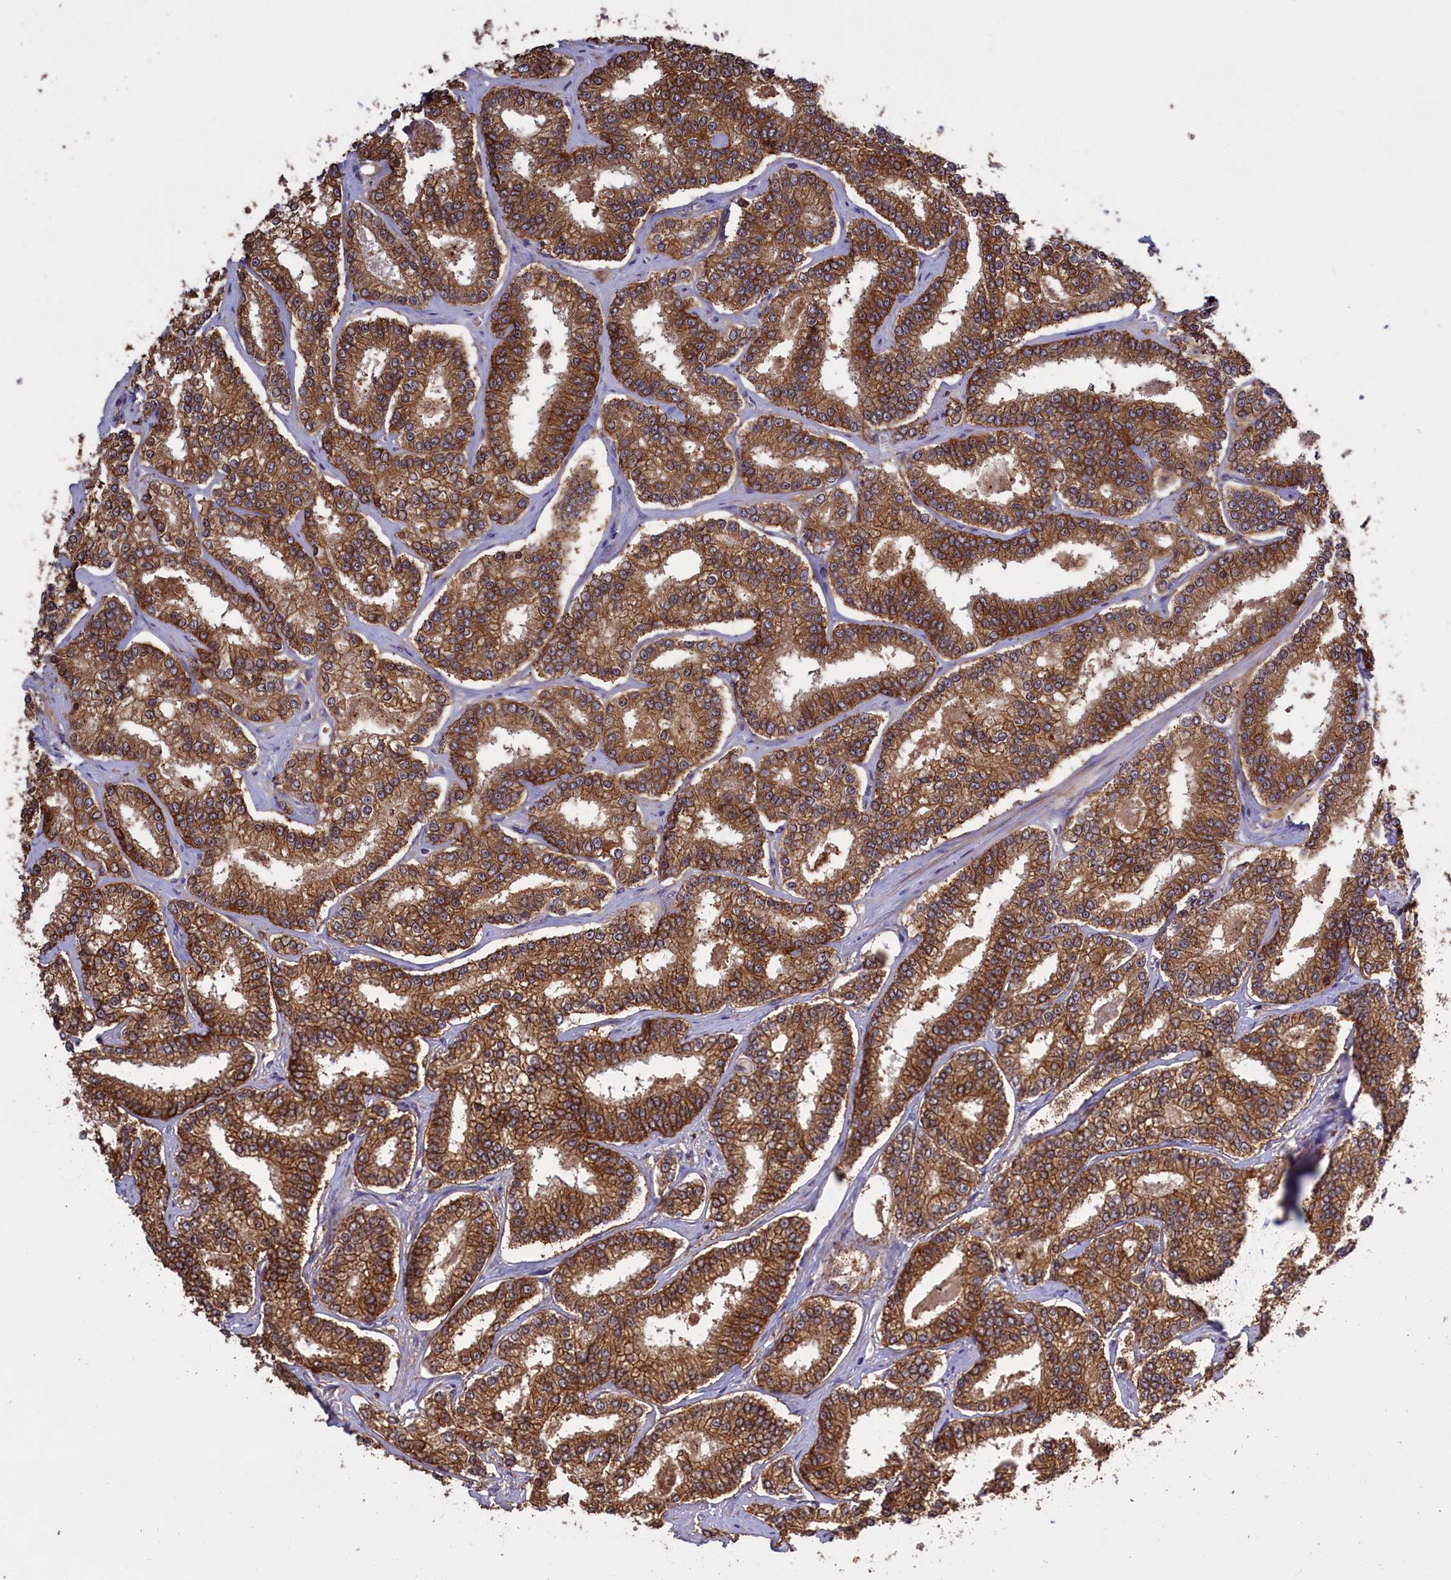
{"staining": {"intensity": "moderate", "quantity": ">75%", "location": "cytoplasmic/membranous"}, "tissue": "prostate cancer", "cell_type": "Tumor cells", "image_type": "cancer", "snomed": [{"axis": "morphology", "description": "Normal tissue, NOS"}, {"axis": "morphology", "description": "Adenocarcinoma, High grade"}, {"axis": "topography", "description": "Prostate"}], "caption": "IHC micrograph of human adenocarcinoma (high-grade) (prostate) stained for a protein (brown), which demonstrates medium levels of moderate cytoplasmic/membranous staining in about >75% of tumor cells.", "gene": "DENND1B", "patient": {"sex": "male", "age": 83}}